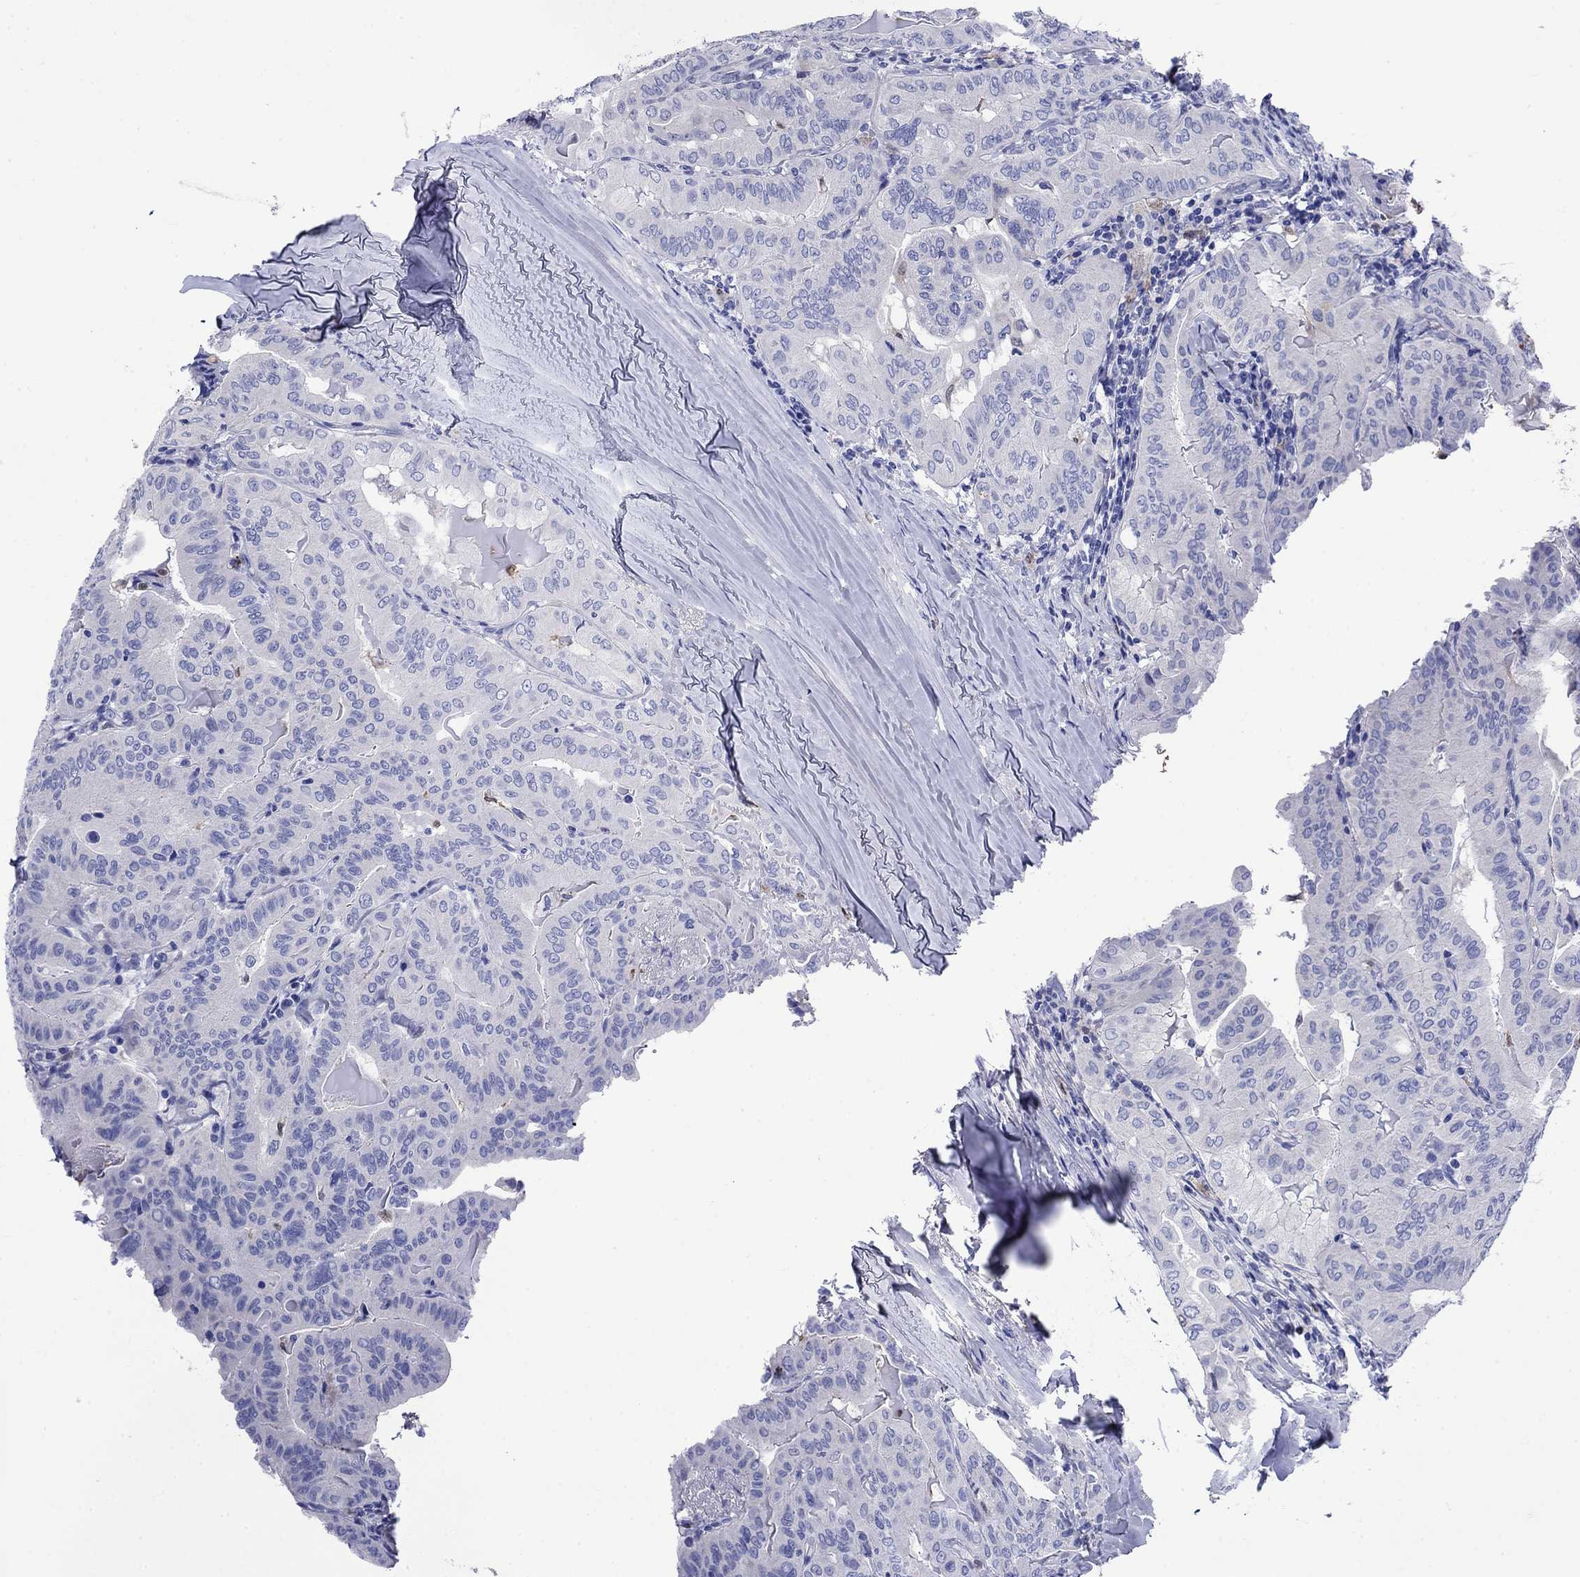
{"staining": {"intensity": "negative", "quantity": "none", "location": "none"}, "tissue": "thyroid cancer", "cell_type": "Tumor cells", "image_type": "cancer", "snomed": [{"axis": "morphology", "description": "Papillary adenocarcinoma, NOS"}, {"axis": "topography", "description": "Thyroid gland"}], "caption": "DAB immunohistochemical staining of human thyroid cancer (papillary adenocarcinoma) shows no significant positivity in tumor cells.", "gene": "TFR2", "patient": {"sex": "female", "age": 68}}